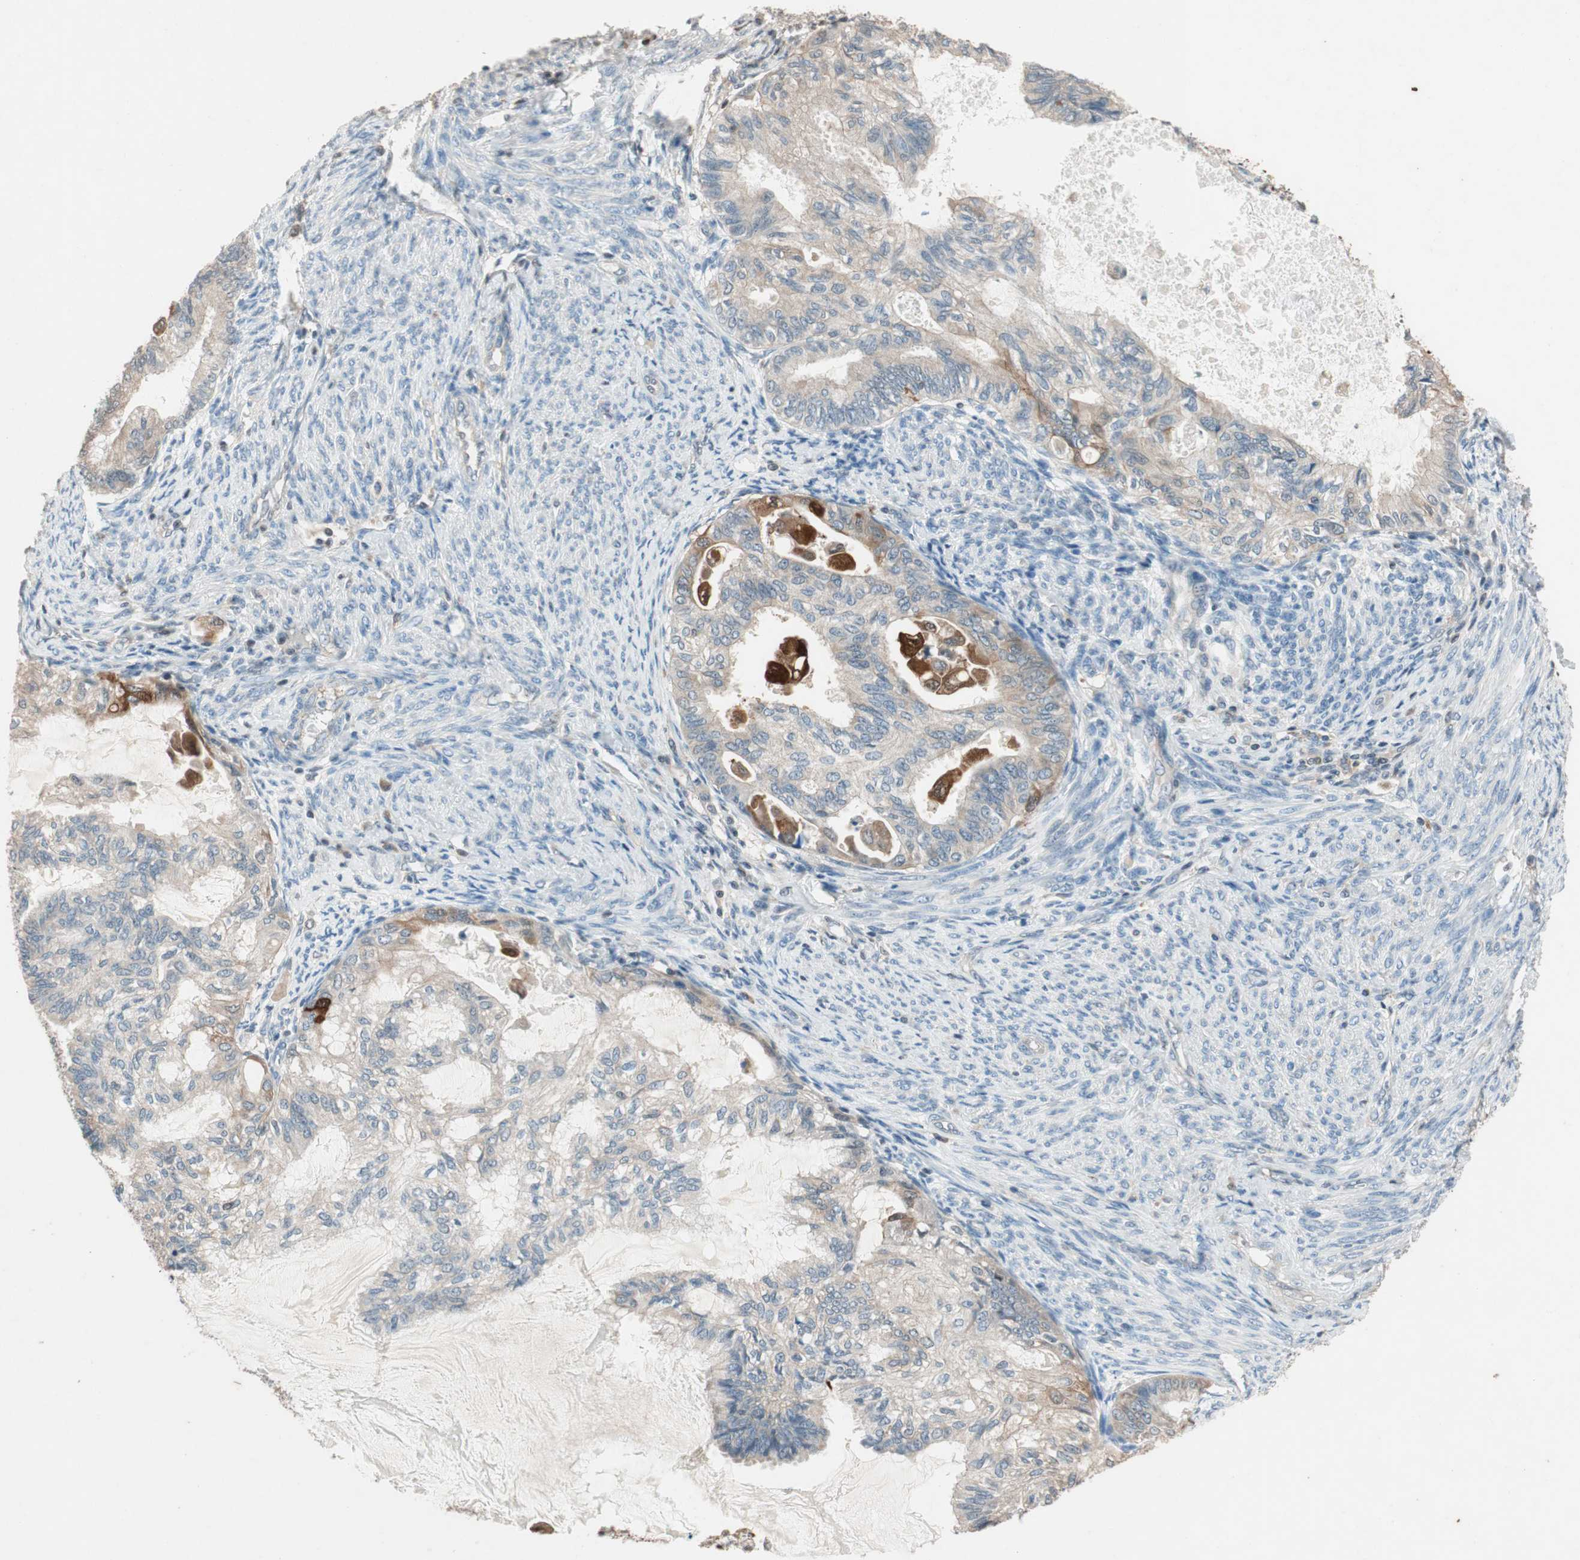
{"staining": {"intensity": "strong", "quantity": "<25%", "location": "cytoplasmic/membranous,nuclear"}, "tissue": "cervical cancer", "cell_type": "Tumor cells", "image_type": "cancer", "snomed": [{"axis": "morphology", "description": "Normal tissue, NOS"}, {"axis": "morphology", "description": "Adenocarcinoma, NOS"}, {"axis": "topography", "description": "Cervix"}, {"axis": "topography", "description": "Endometrium"}], "caption": "Immunohistochemistry (IHC) staining of adenocarcinoma (cervical), which shows medium levels of strong cytoplasmic/membranous and nuclear expression in approximately <25% of tumor cells indicating strong cytoplasmic/membranous and nuclear protein positivity. The staining was performed using DAB (brown) for protein detection and nuclei were counterstained in hematoxylin (blue).", "gene": "SERPINB5", "patient": {"sex": "female", "age": 86}}